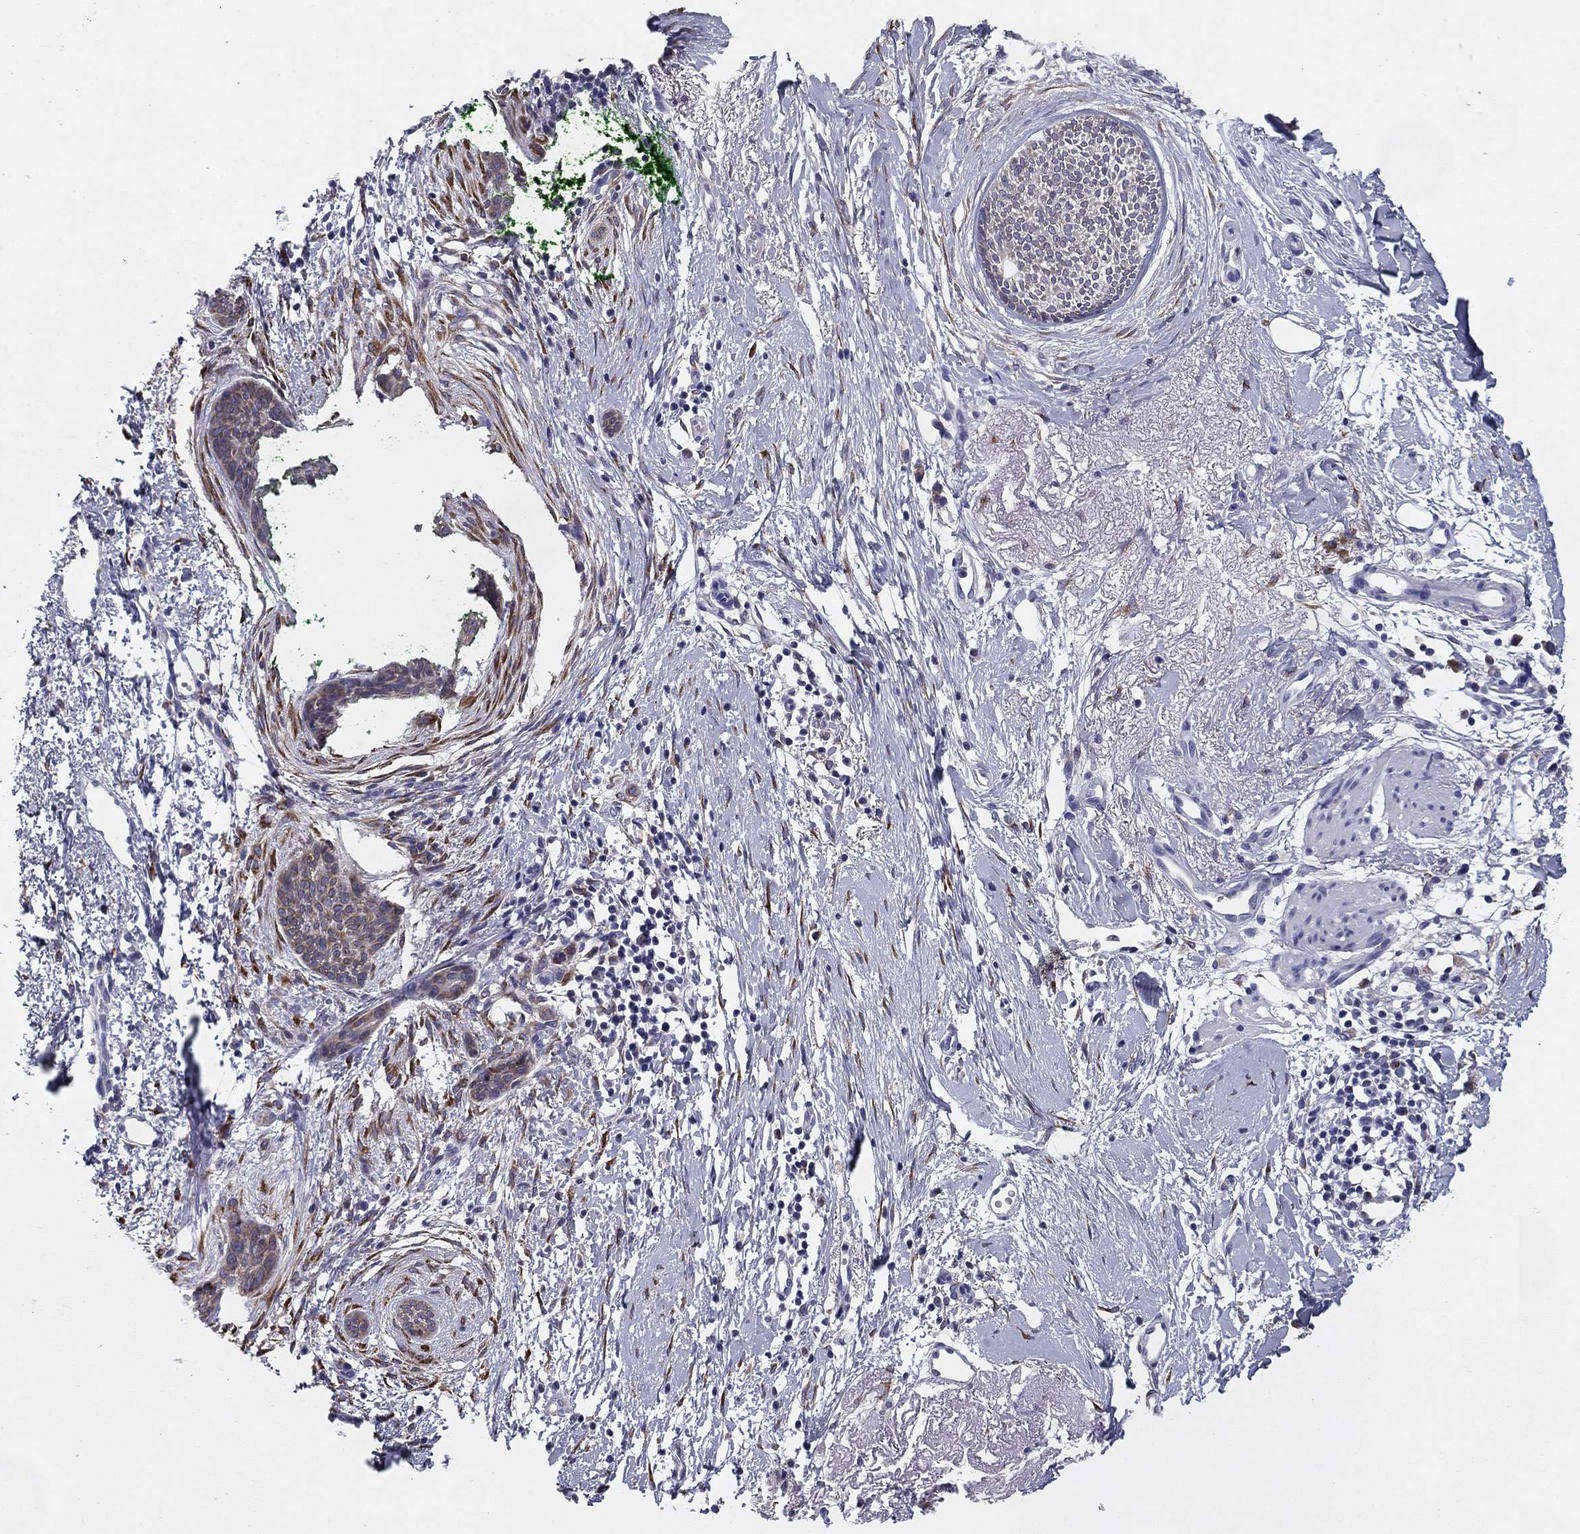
{"staining": {"intensity": "weak", "quantity": "25%-75%", "location": "cytoplasmic/membranous"}, "tissue": "skin cancer", "cell_type": "Tumor cells", "image_type": "cancer", "snomed": [{"axis": "morphology", "description": "Basal cell carcinoma"}, {"axis": "topography", "description": "Skin"}], "caption": "The image displays immunohistochemical staining of skin cancer (basal cell carcinoma). There is weak cytoplasmic/membranous expression is appreciated in about 25%-75% of tumor cells.", "gene": "TMED3", "patient": {"sex": "female", "age": 65}}